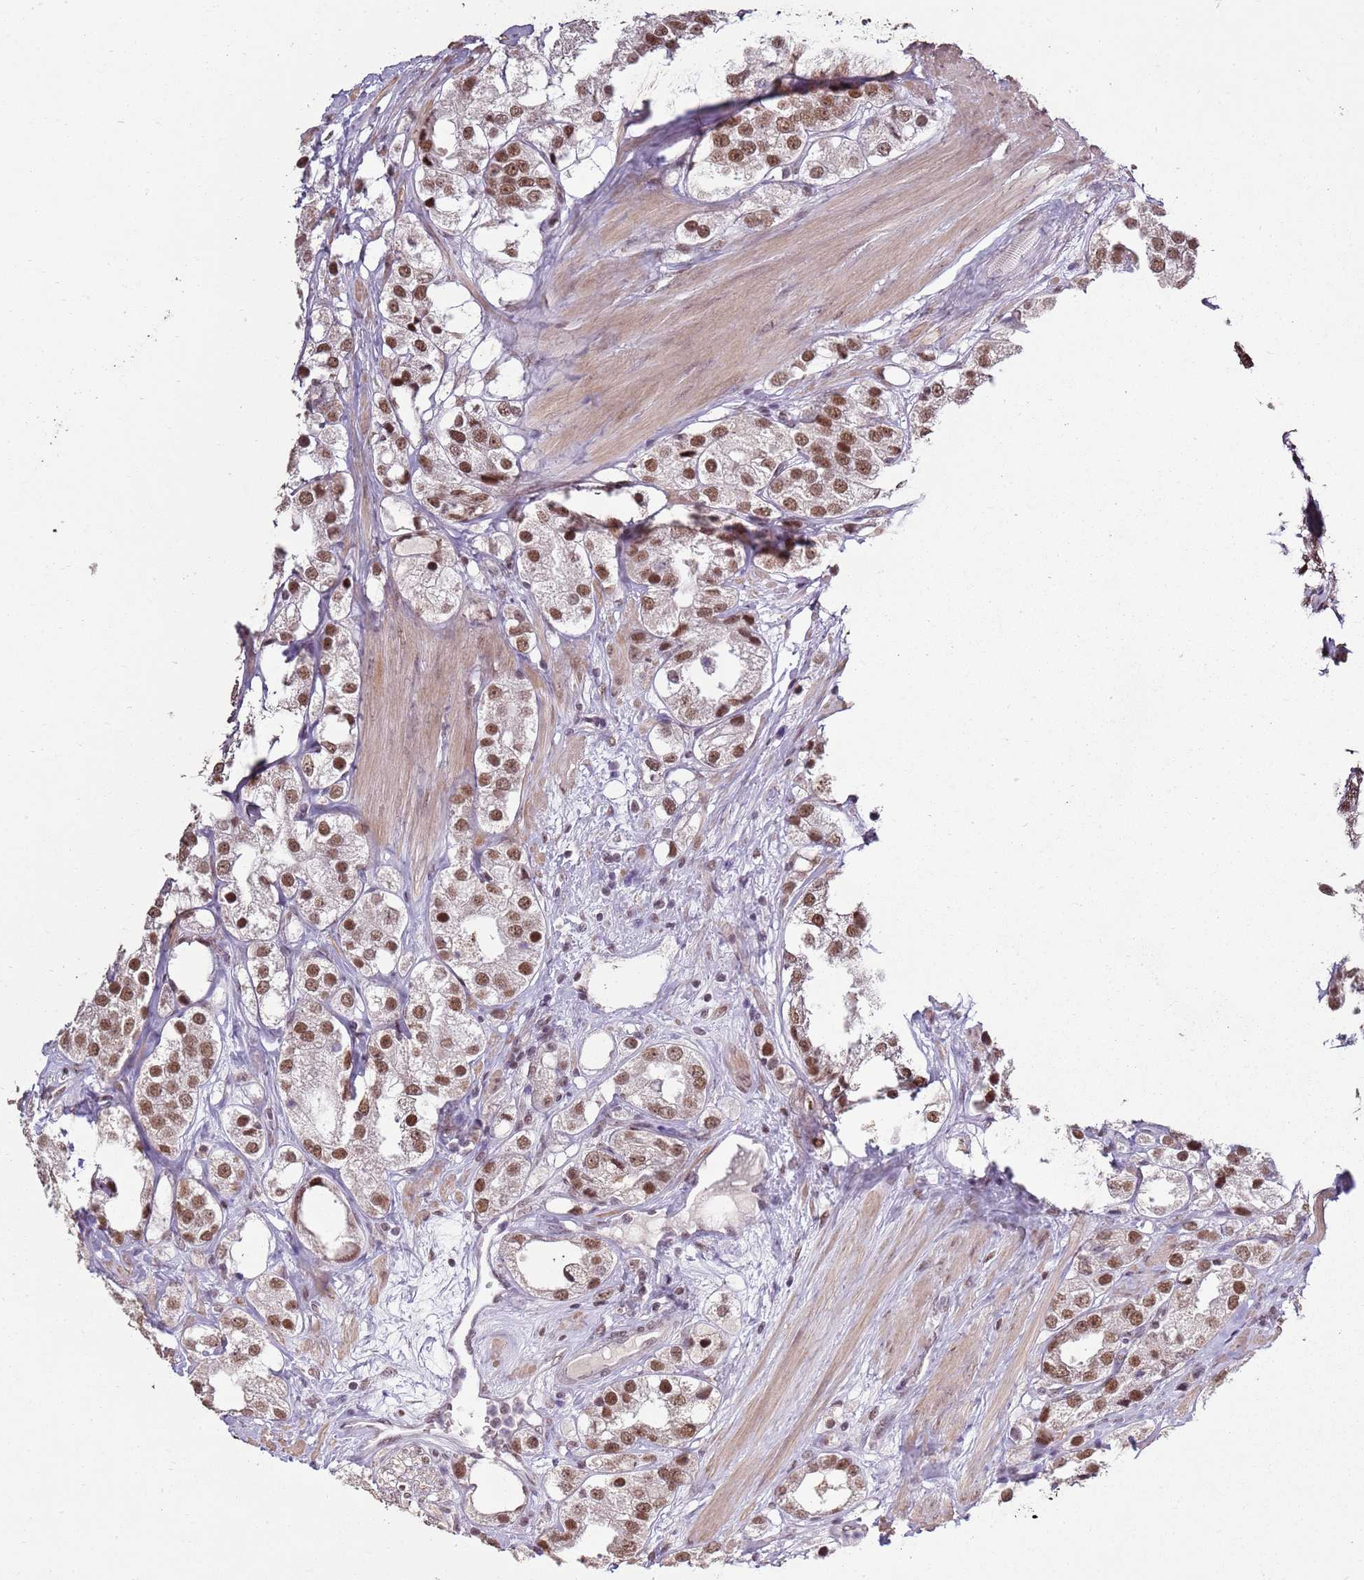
{"staining": {"intensity": "moderate", "quantity": ">75%", "location": "nuclear"}, "tissue": "prostate cancer", "cell_type": "Tumor cells", "image_type": "cancer", "snomed": [{"axis": "morphology", "description": "Adenocarcinoma, NOS"}, {"axis": "topography", "description": "Prostate"}], "caption": "Protein analysis of prostate cancer (adenocarcinoma) tissue displays moderate nuclear staining in approximately >75% of tumor cells. Immunohistochemistry (ihc) stains the protein of interest in brown and the nuclei are stained blue.", "gene": "ARL14EP", "patient": {"sex": "male", "age": 79}}